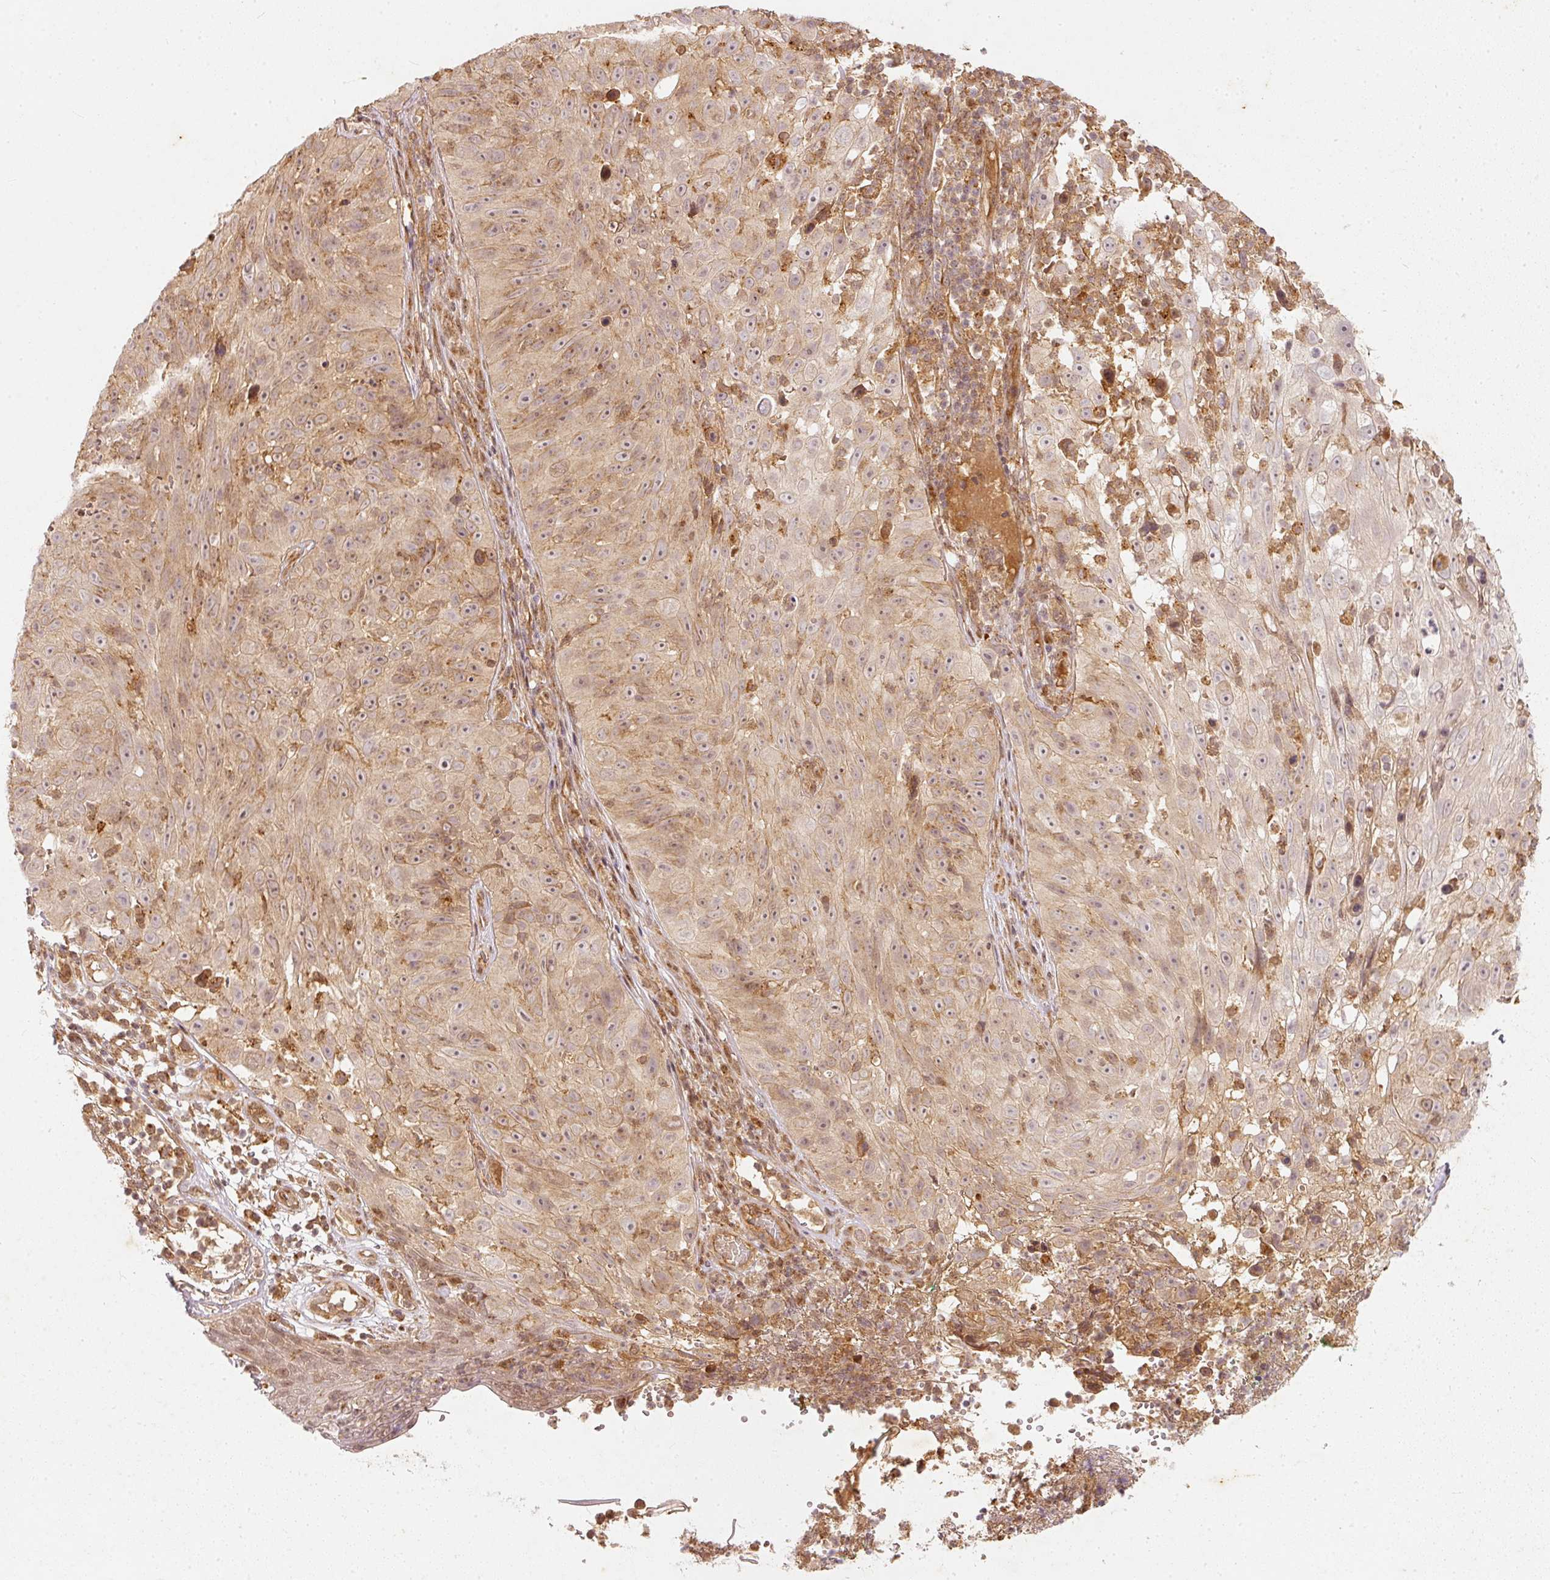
{"staining": {"intensity": "weak", "quantity": "25%-75%", "location": "cytoplasmic/membranous,nuclear"}, "tissue": "skin cancer", "cell_type": "Tumor cells", "image_type": "cancer", "snomed": [{"axis": "morphology", "description": "Squamous cell carcinoma, NOS"}, {"axis": "topography", "description": "Skin"}], "caption": "IHC histopathology image of neoplastic tissue: human skin squamous cell carcinoma stained using immunohistochemistry displays low levels of weak protein expression localized specifically in the cytoplasmic/membranous and nuclear of tumor cells, appearing as a cytoplasmic/membranous and nuclear brown color.", "gene": "ZNF580", "patient": {"sex": "female", "age": 87}}